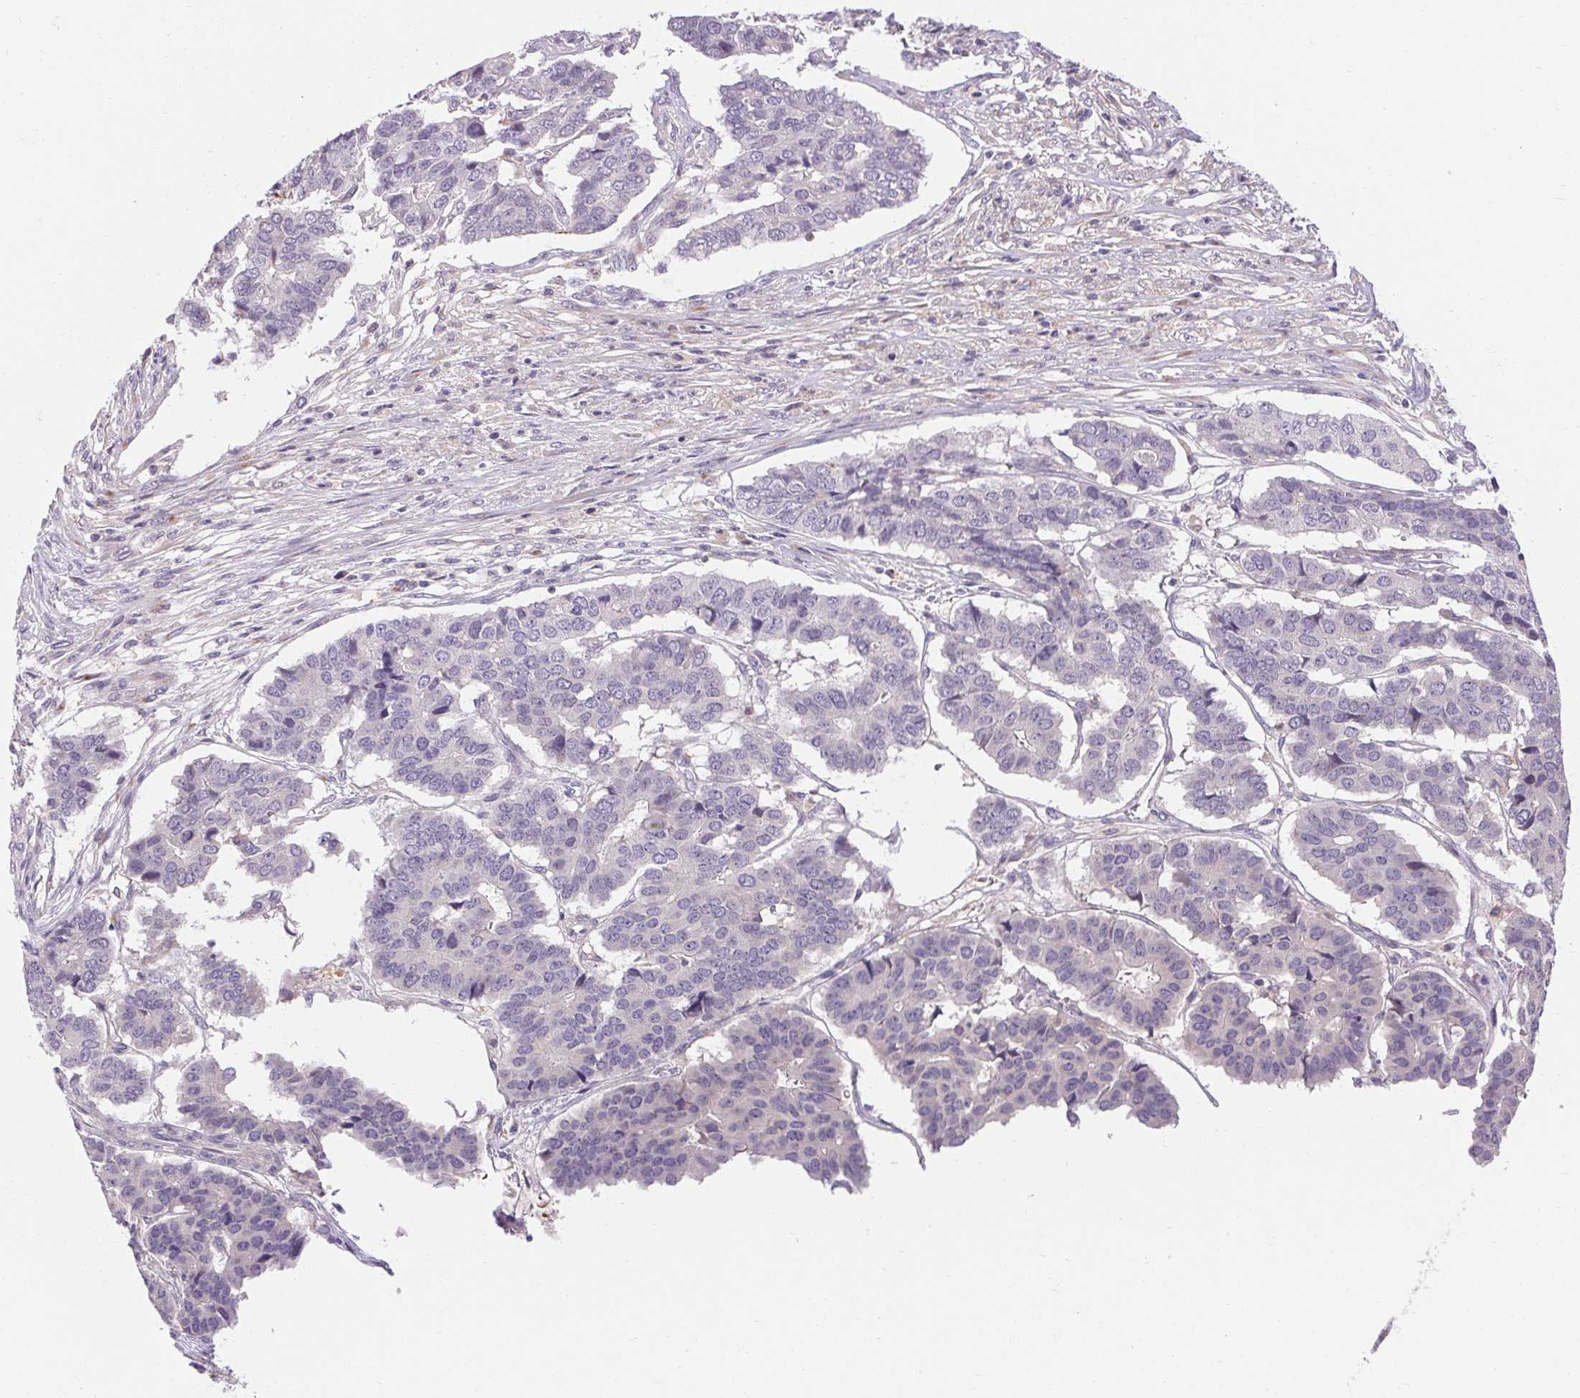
{"staining": {"intensity": "negative", "quantity": "none", "location": "none"}, "tissue": "pancreatic cancer", "cell_type": "Tumor cells", "image_type": "cancer", "snomed": [{"axis": "morphology", "description": "Adenocarcinoma, NOS"}, {"axis": "topography", "description": "Pancreas"}], "caption": "IHC histopathology image of neoplastic tissue: human pancreatic cancer stained with DAB (3,3'-diaminobenzidine) shows no significant protein expression in tumor cells.", "gene": "TMEM52B", "patient": {"sex": "male", "age": 50}}